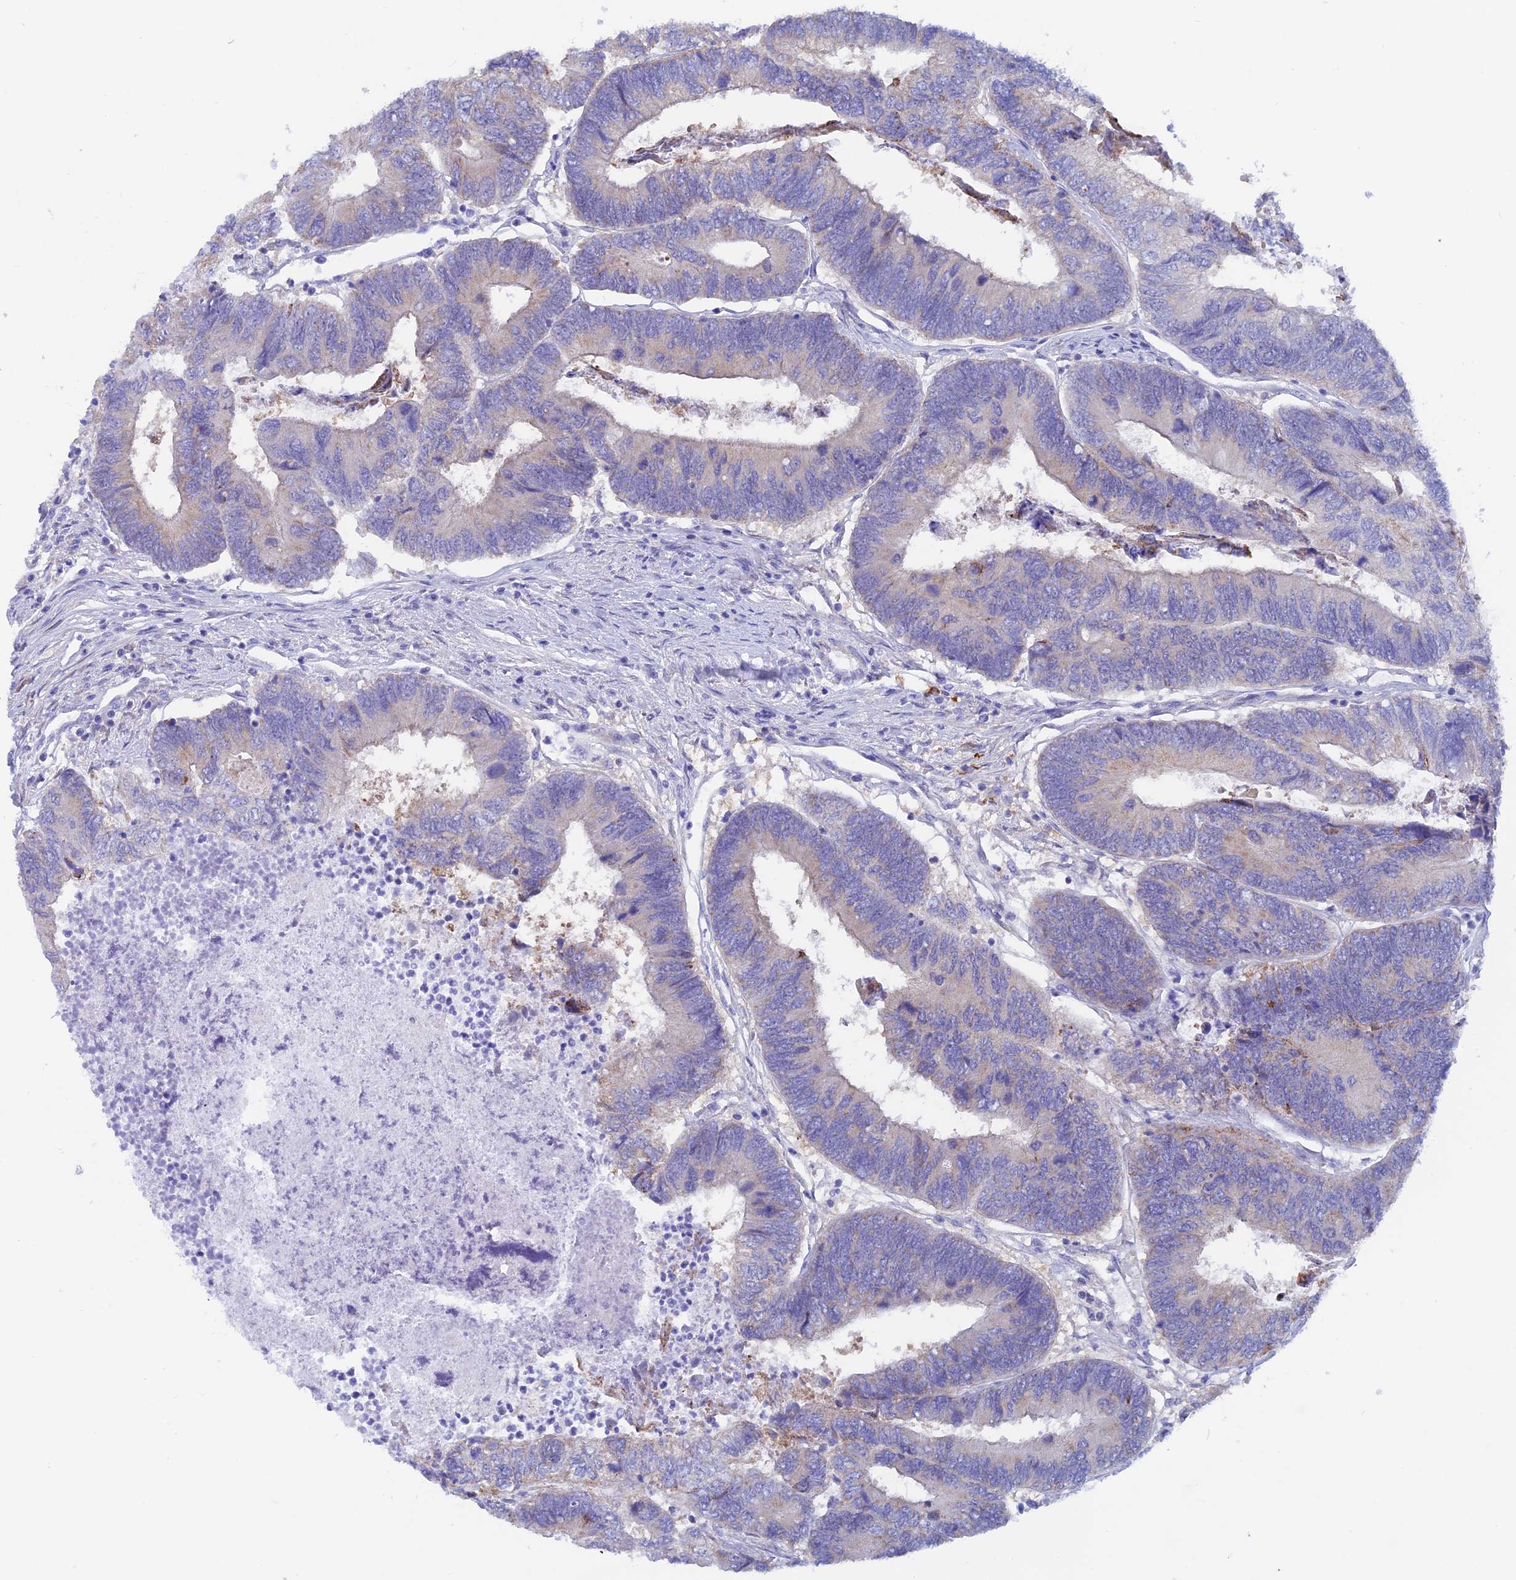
{"staining": {"intensity": "weak", "quantity": "<25%", "location": "cytoplasmic/membranous"}, "tissue": "colorectal cancer", "cell_type": "Tumor cells", "image_type": "cancer", "snomed": [{"axis": "morphology", "description": "Adenocarcinoma, NOS"}, {"axis": "topography", "description": "Colon"}], "caption": "The histopathology image exhibits no staining of tumor cells in colorectal cancer.", "gene": "LZTFL1", "patient": {"sex": "female", "age": 67}}